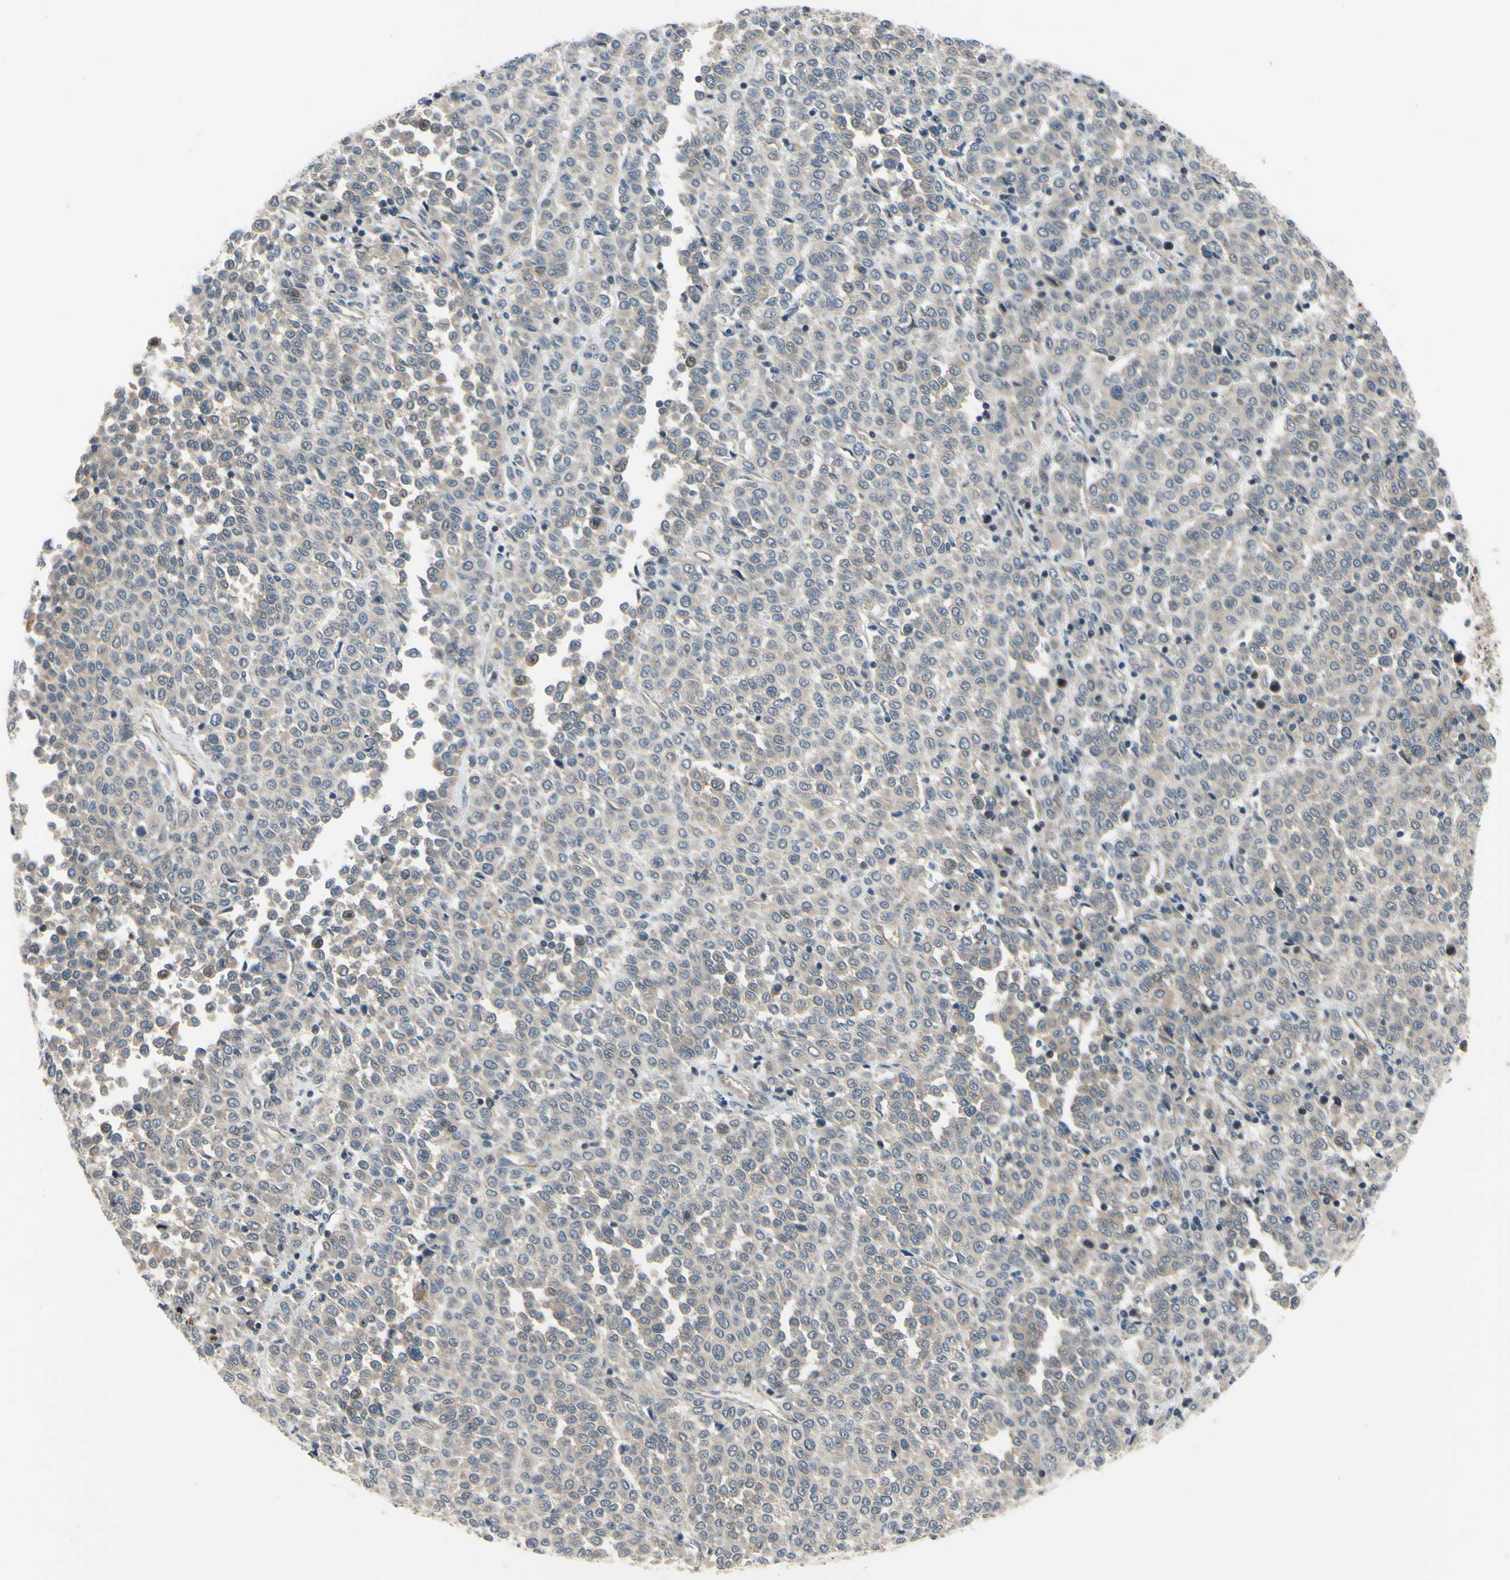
{"staining": {"intensity": "moderate", "quantity": "25%-75%", "location": "cytoplasmic/membranous"}, "tissue": "melanoma", "cell_type": "Tumor cells", "image_type": "cancer", "snomed": [{"axis": "morphology", "description": "Malignant melanoma, Metastatic site"}, {"axis": "topography", "description": "Pancreas"}], "caption": "The immunohistochemical stain highlights moderate cytoplasmic/membranous staining in tumor cells of malignant melanoma (metastatic site) tissue.", "gene": "COMMD9", "patient": {"sex": "female", "age": 30}}